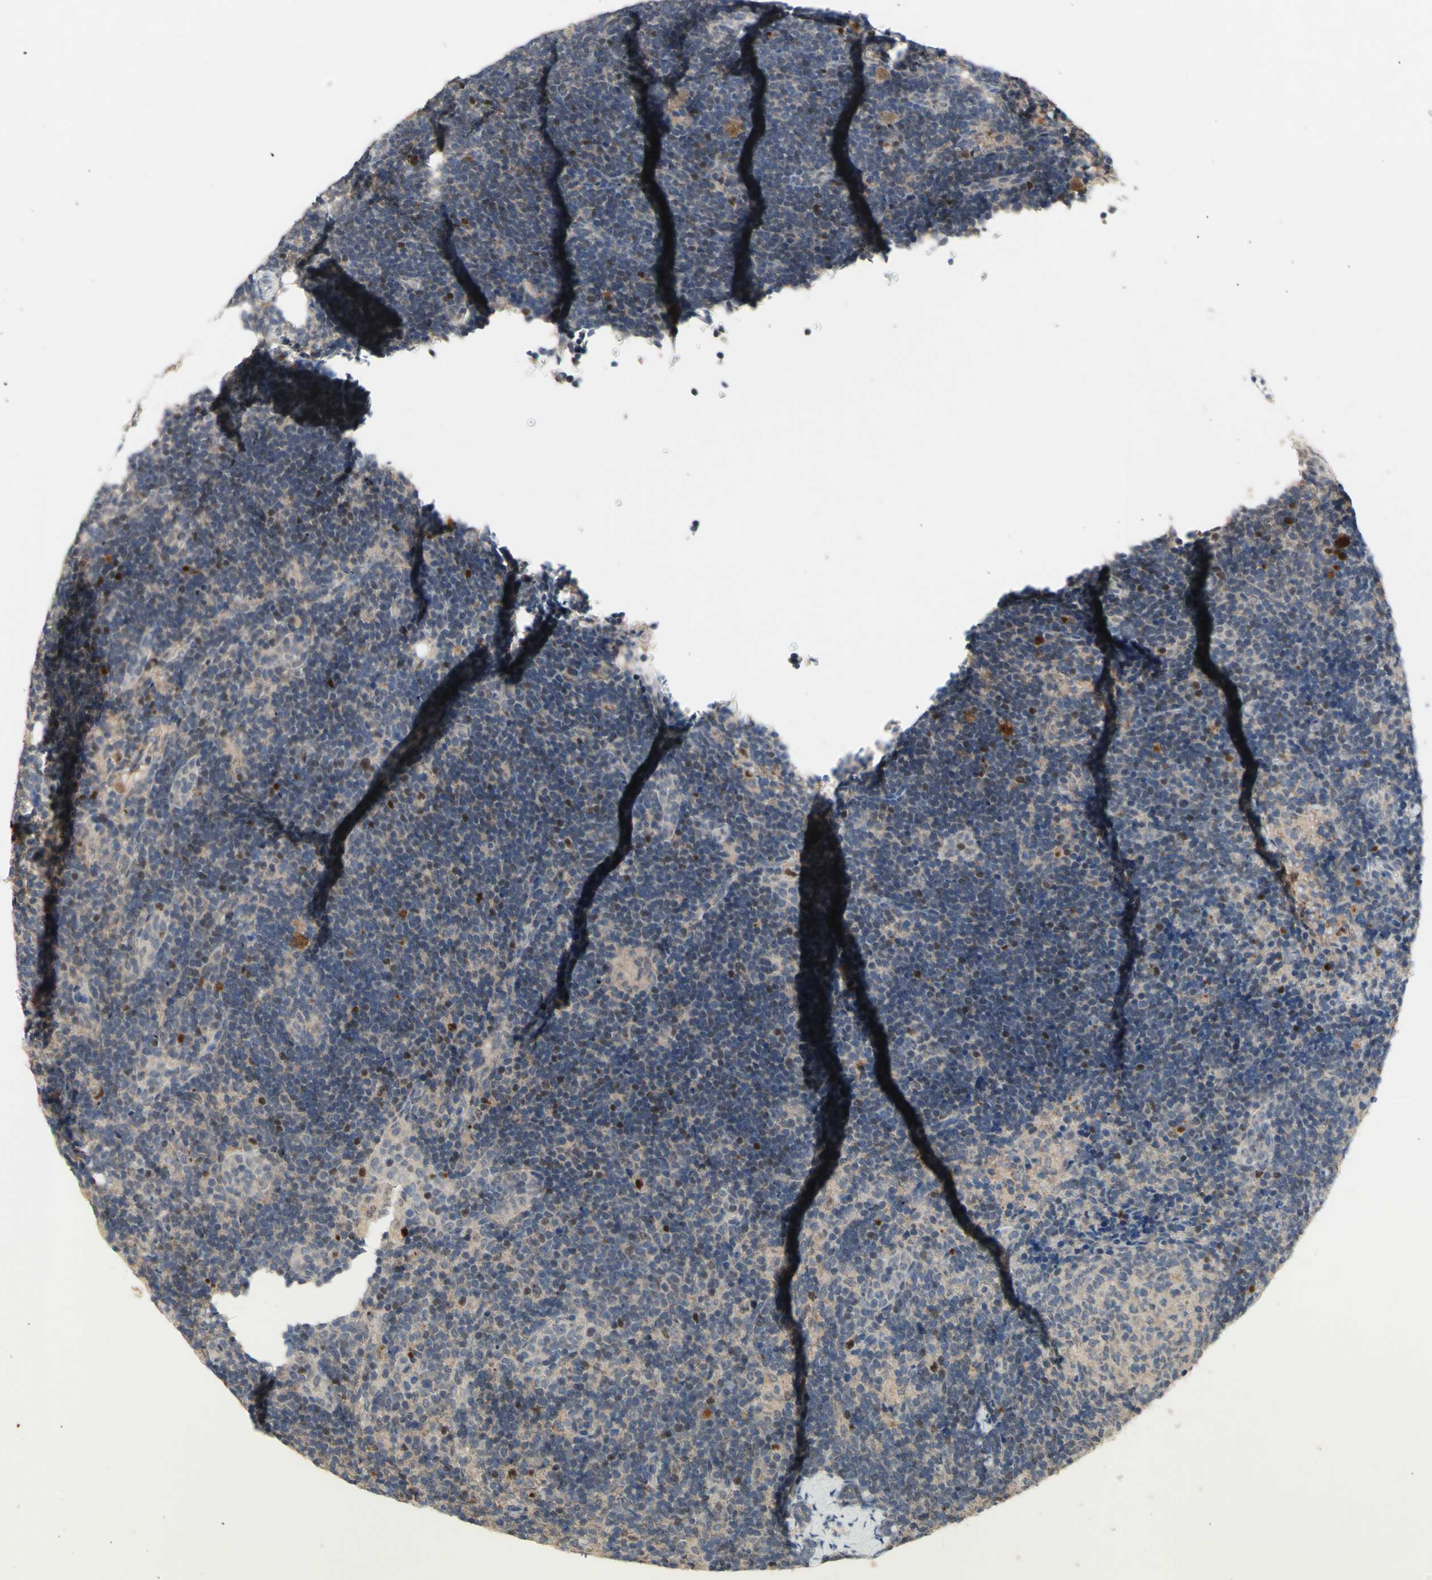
{"staining": {"intensity": "negative", "quantity": "none", "location": "none"}, "tissue": "lymph node", "cell_type": "Germinal center cells", "image_type": "normal", "snomed": [{"axis": "morphology", "description": "Normal tissue, NOS"}, {"axis": "topography", "description": "Lymph node"}], "caption": "Human lymph node stained for a protein using IHC demonstrates no staining in germinal center cells.", "gene": "NLRP1", "patient": {"sex": "female", "age": 14}}